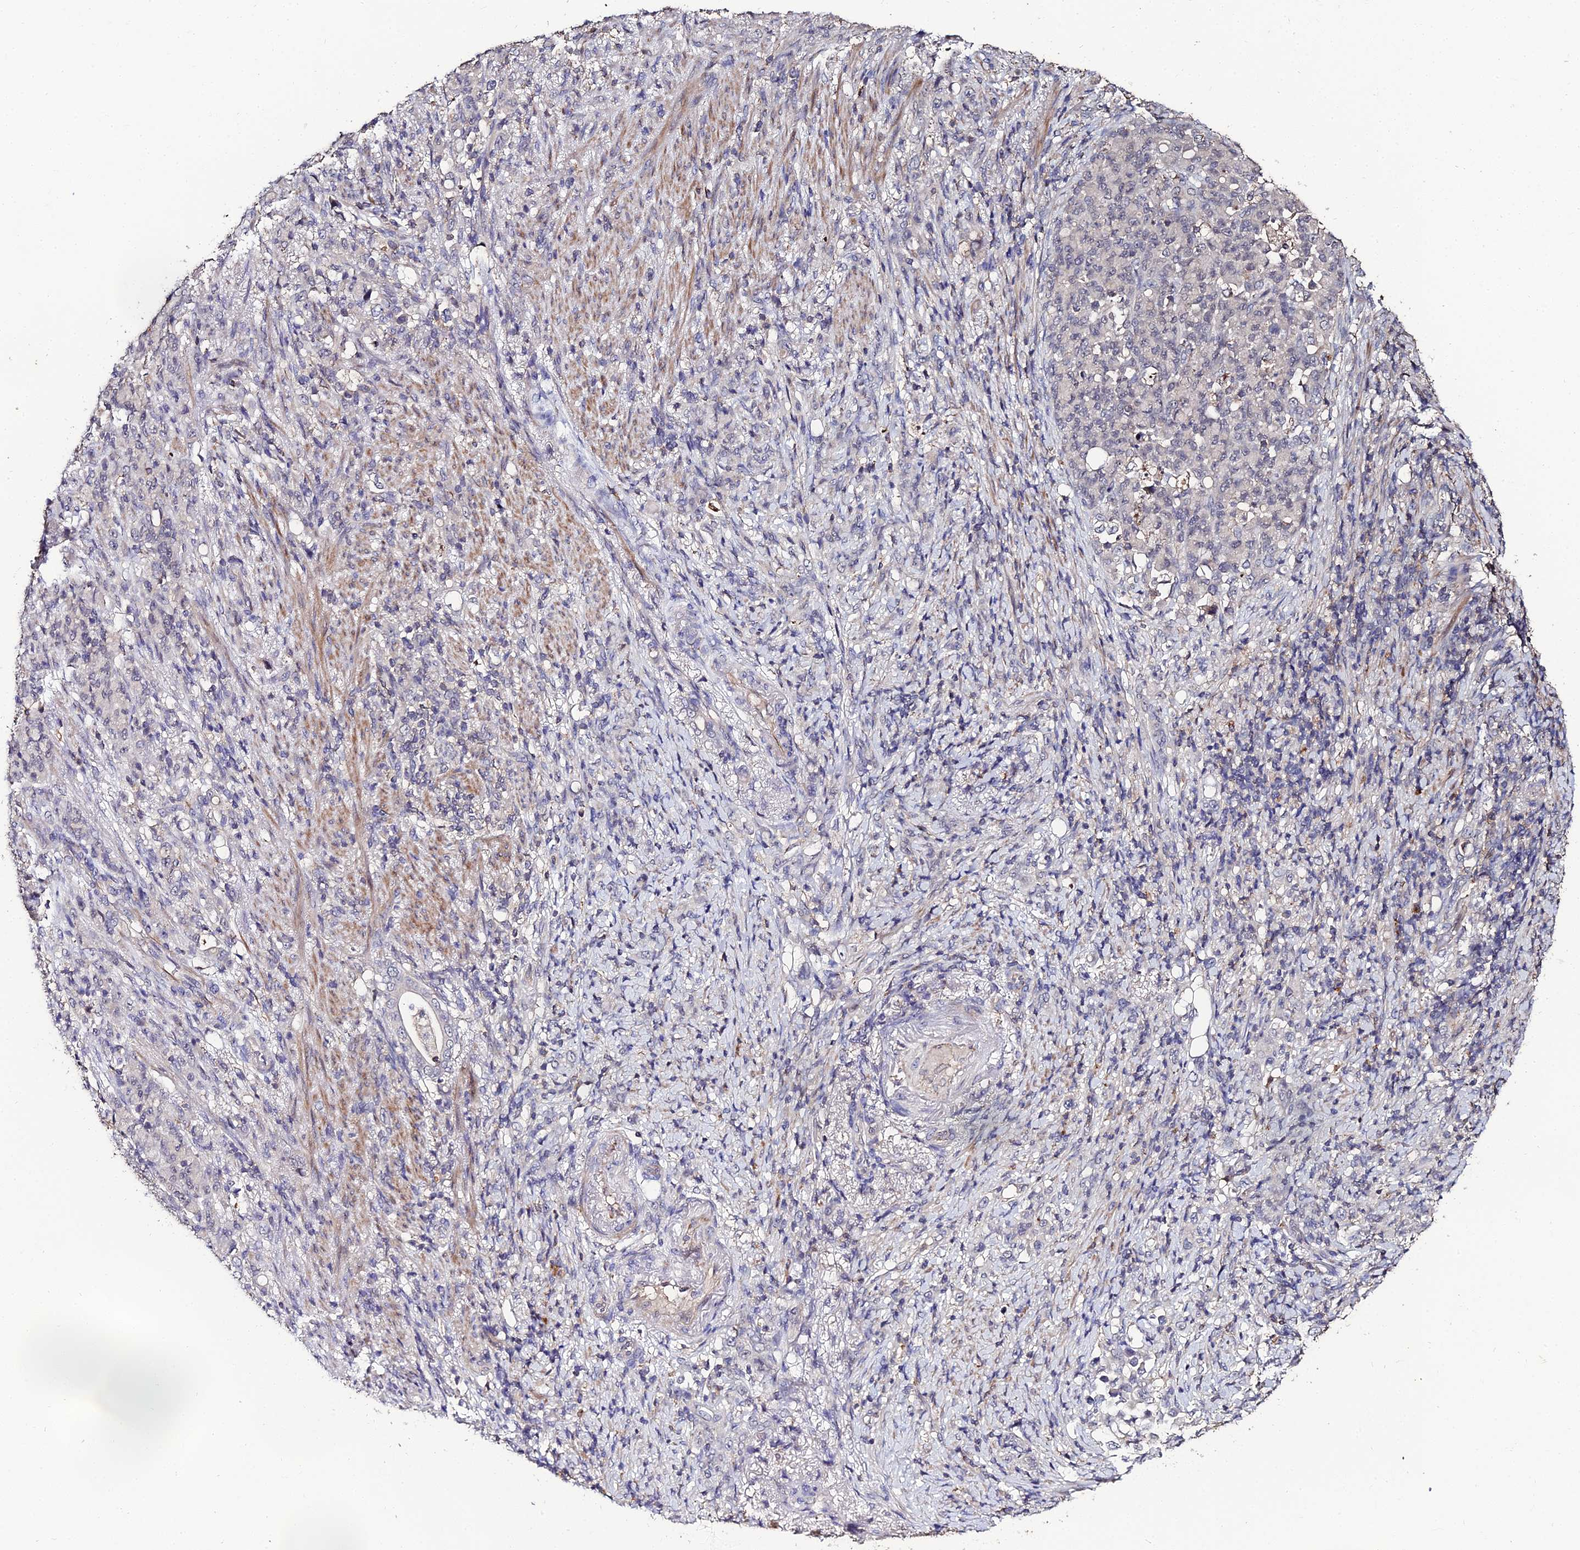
{"staining": {"intensity": "negative", "quantity": "none", "location": "none"}, "tissue": "stomach cancer", "cell_type": "Tumor cells", "image_type": "cancer", "snomed": [{"axis": "morphology", "description": "Normal tissue, NOS"}, {"axis": "morphology", "description": "Adenocarcinoma, NOS"}, {"axis": "topography", "description": "Stomach"}], "caption": "This histopathology image is of adenocarcinoma (stomach) stained with immunohistochemistry (IHC) to label a protein in brown with the nuclei are counter-stained blue. There is no expression in tumor cells.", "gene": "LSM5", "patient": {"sex": "female", "age": 79}}